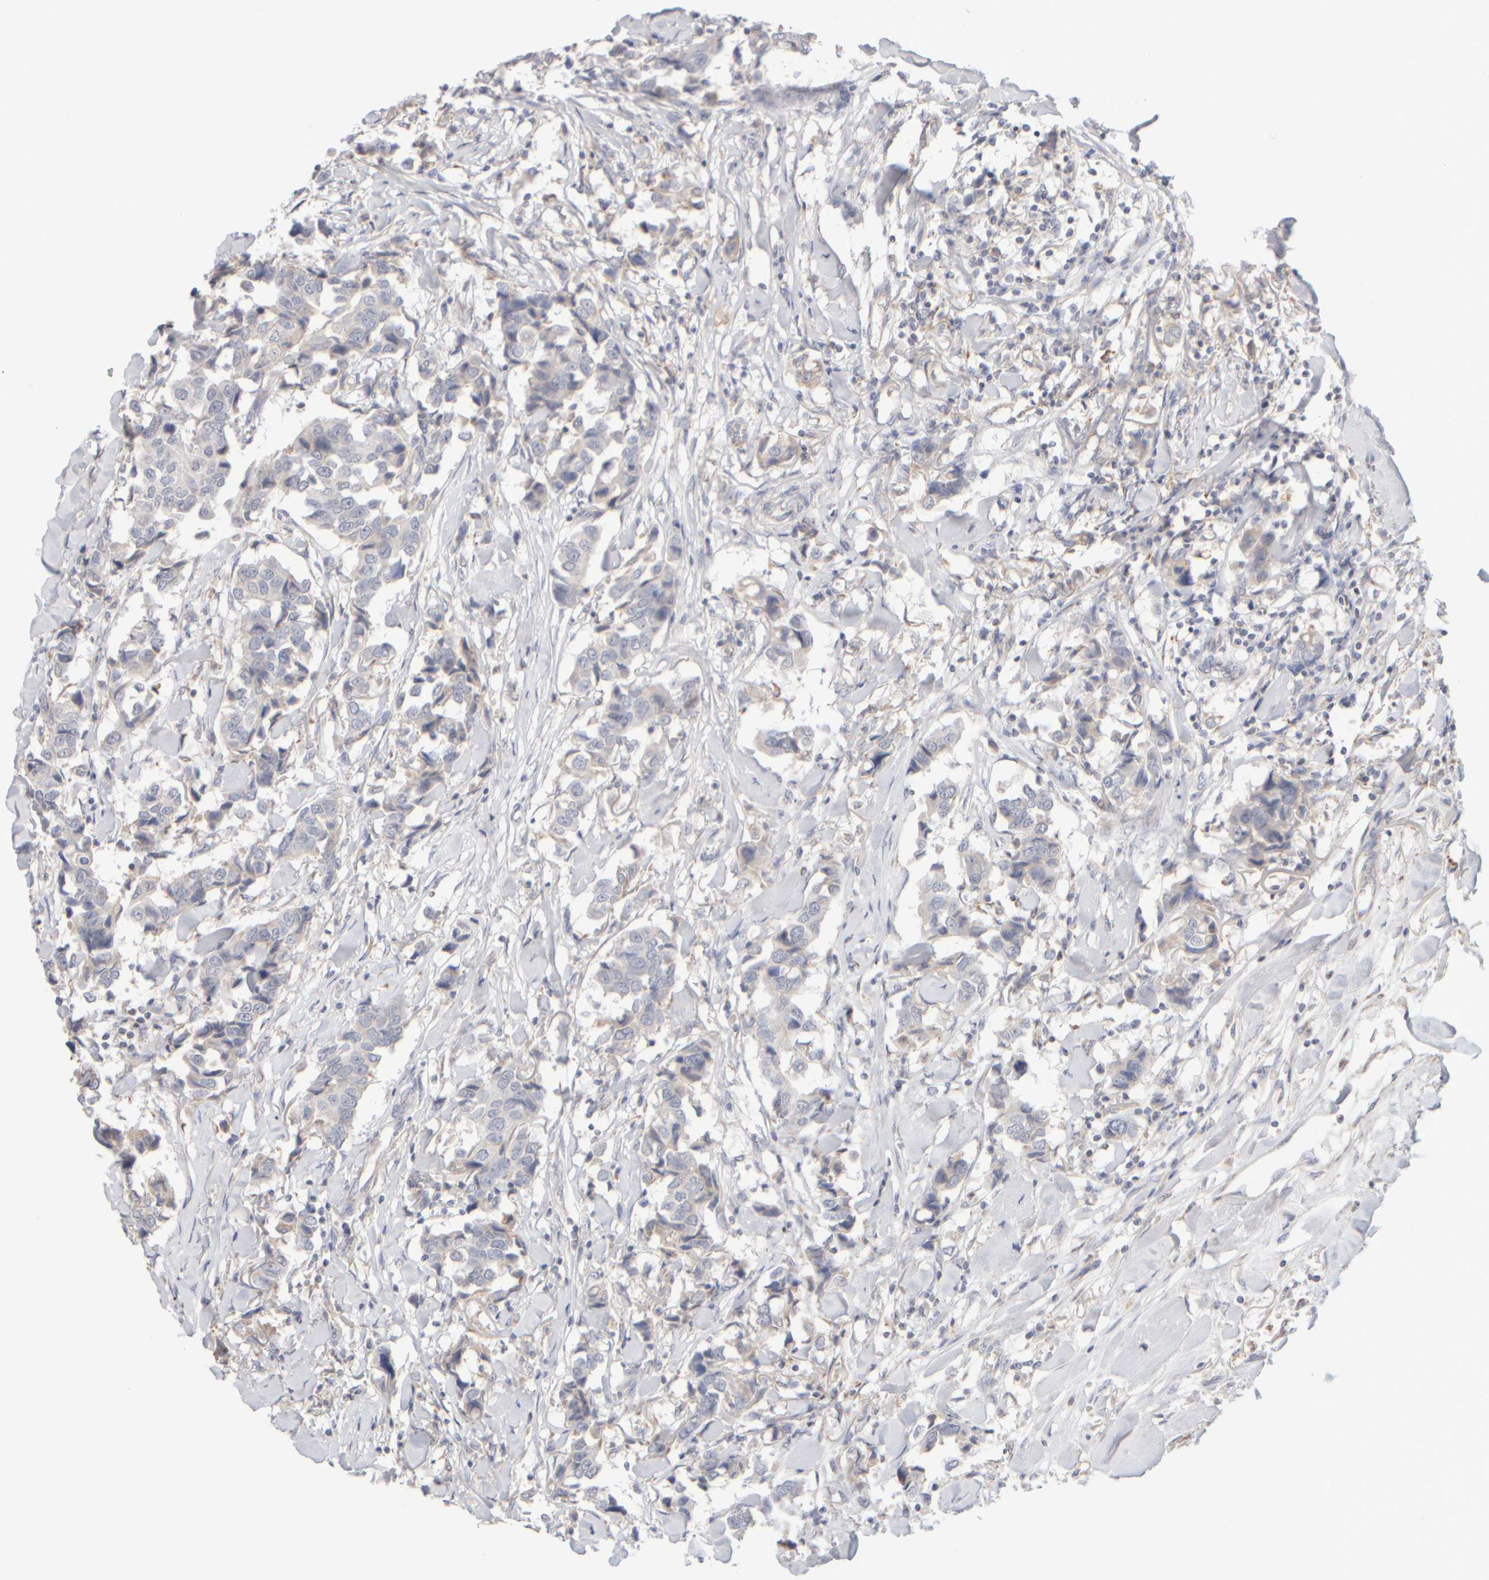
{"staining": {"intensity": "negative", "quantity": "none", "location": "none"}, "tissue": "breast cancer", "cell_type": "Tumor cells", "image_type": "cancer", "snomed": [{"axis": "morphology", "description": "Duct carcinoma"}, {"axis": "topography", "description": "Breast"}], "caption": "IHC of breast cancer (invasive ductal carcinoma) reveals no expression in tumor cells.", "gene": "ZNF112", "patient": {"sex": "female", "age": 80}}